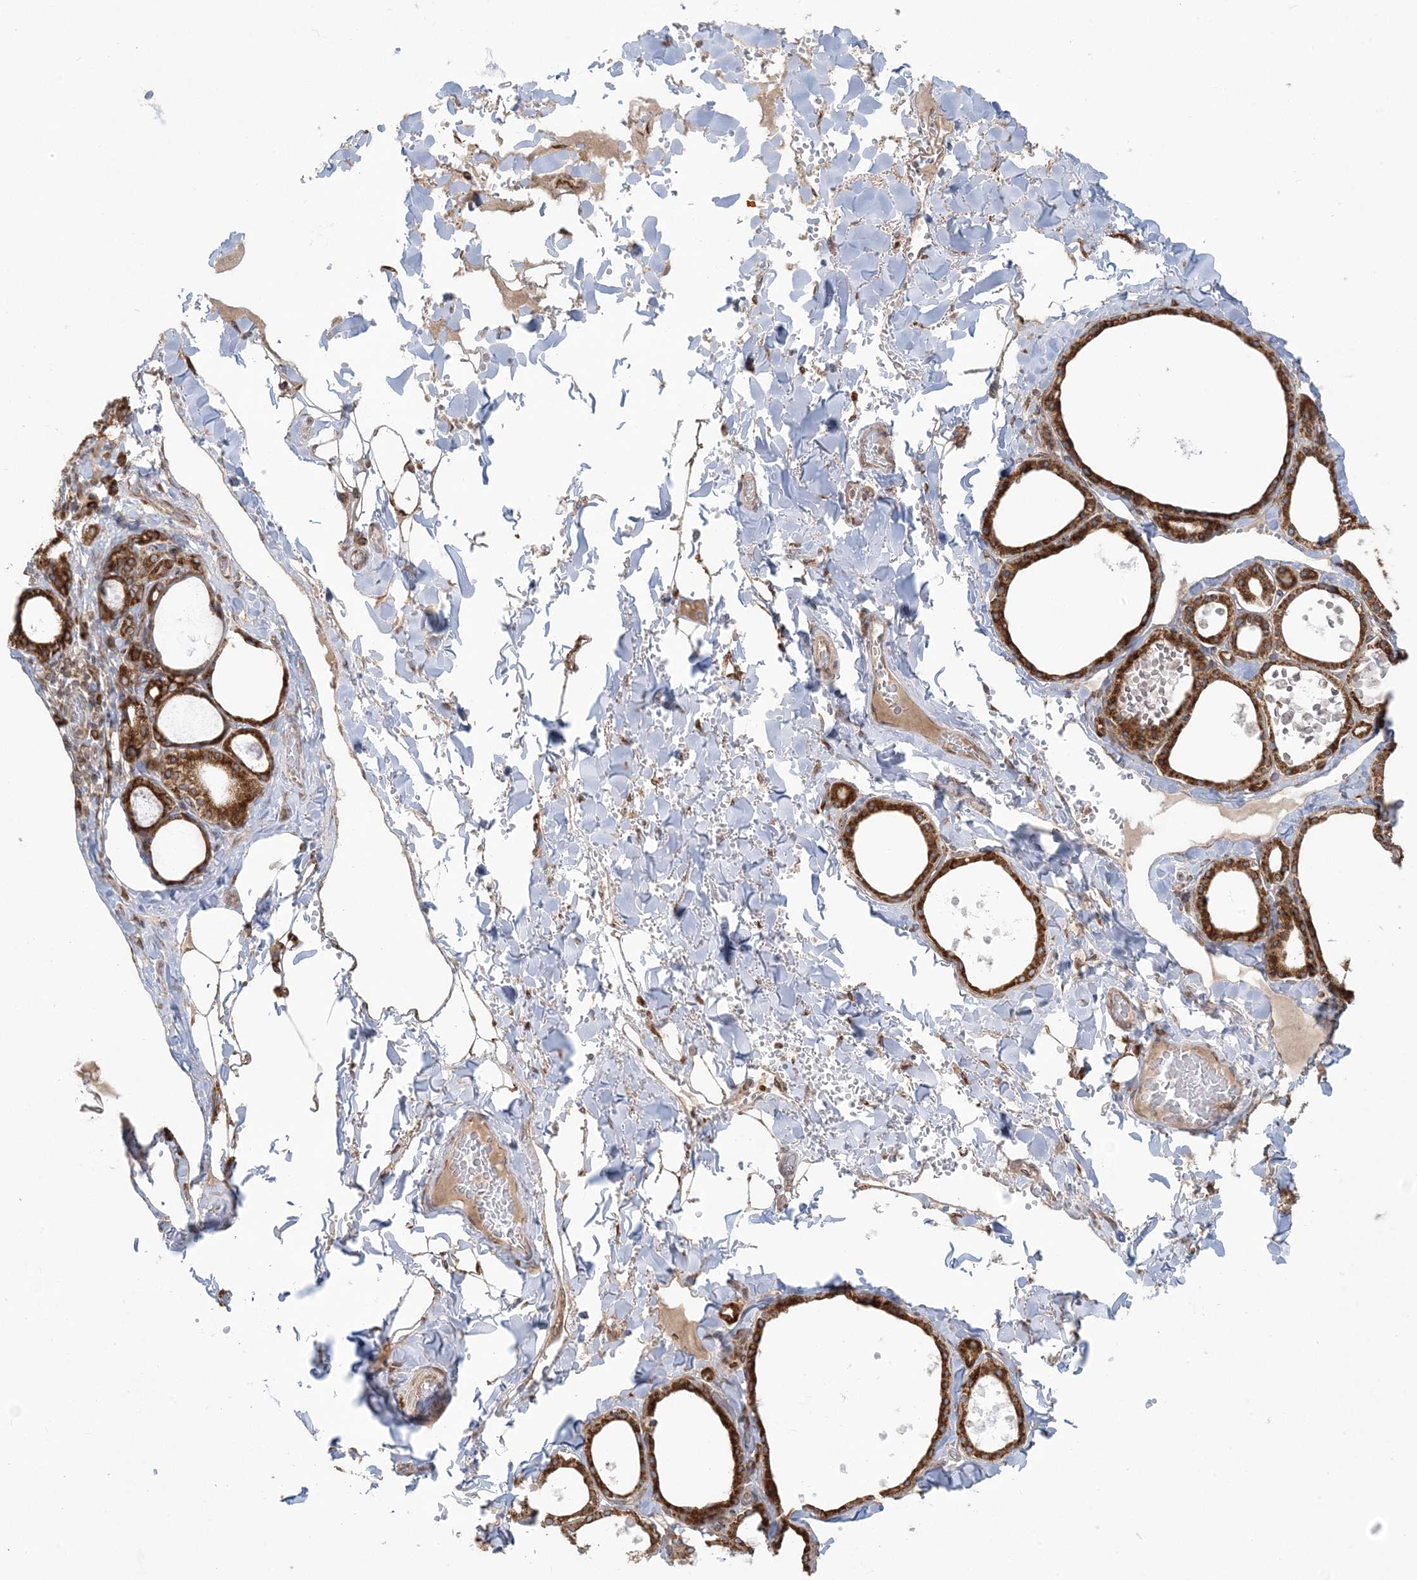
{"staining": {"intensity": "strong", "quantity": ">75%", "location": "cytoplasmic/membranous"}, "tissue": "thyroid gland", "cell_type": "Glandular cells", "image_type": "normal", "snomed": [{"axis": "morphology", "description": "Normal tissue, NOS"}, {"axis": "topography", "description": "Thyroid gland"}], "caption": "Thyroid gland stained with DAB IHC exhibits high levels of strong cytoplasmic/membranous expression in approximately >75% of glandular cells.", "gene": "UBXN4", "patient": {"sex": "male", "age": 56}}